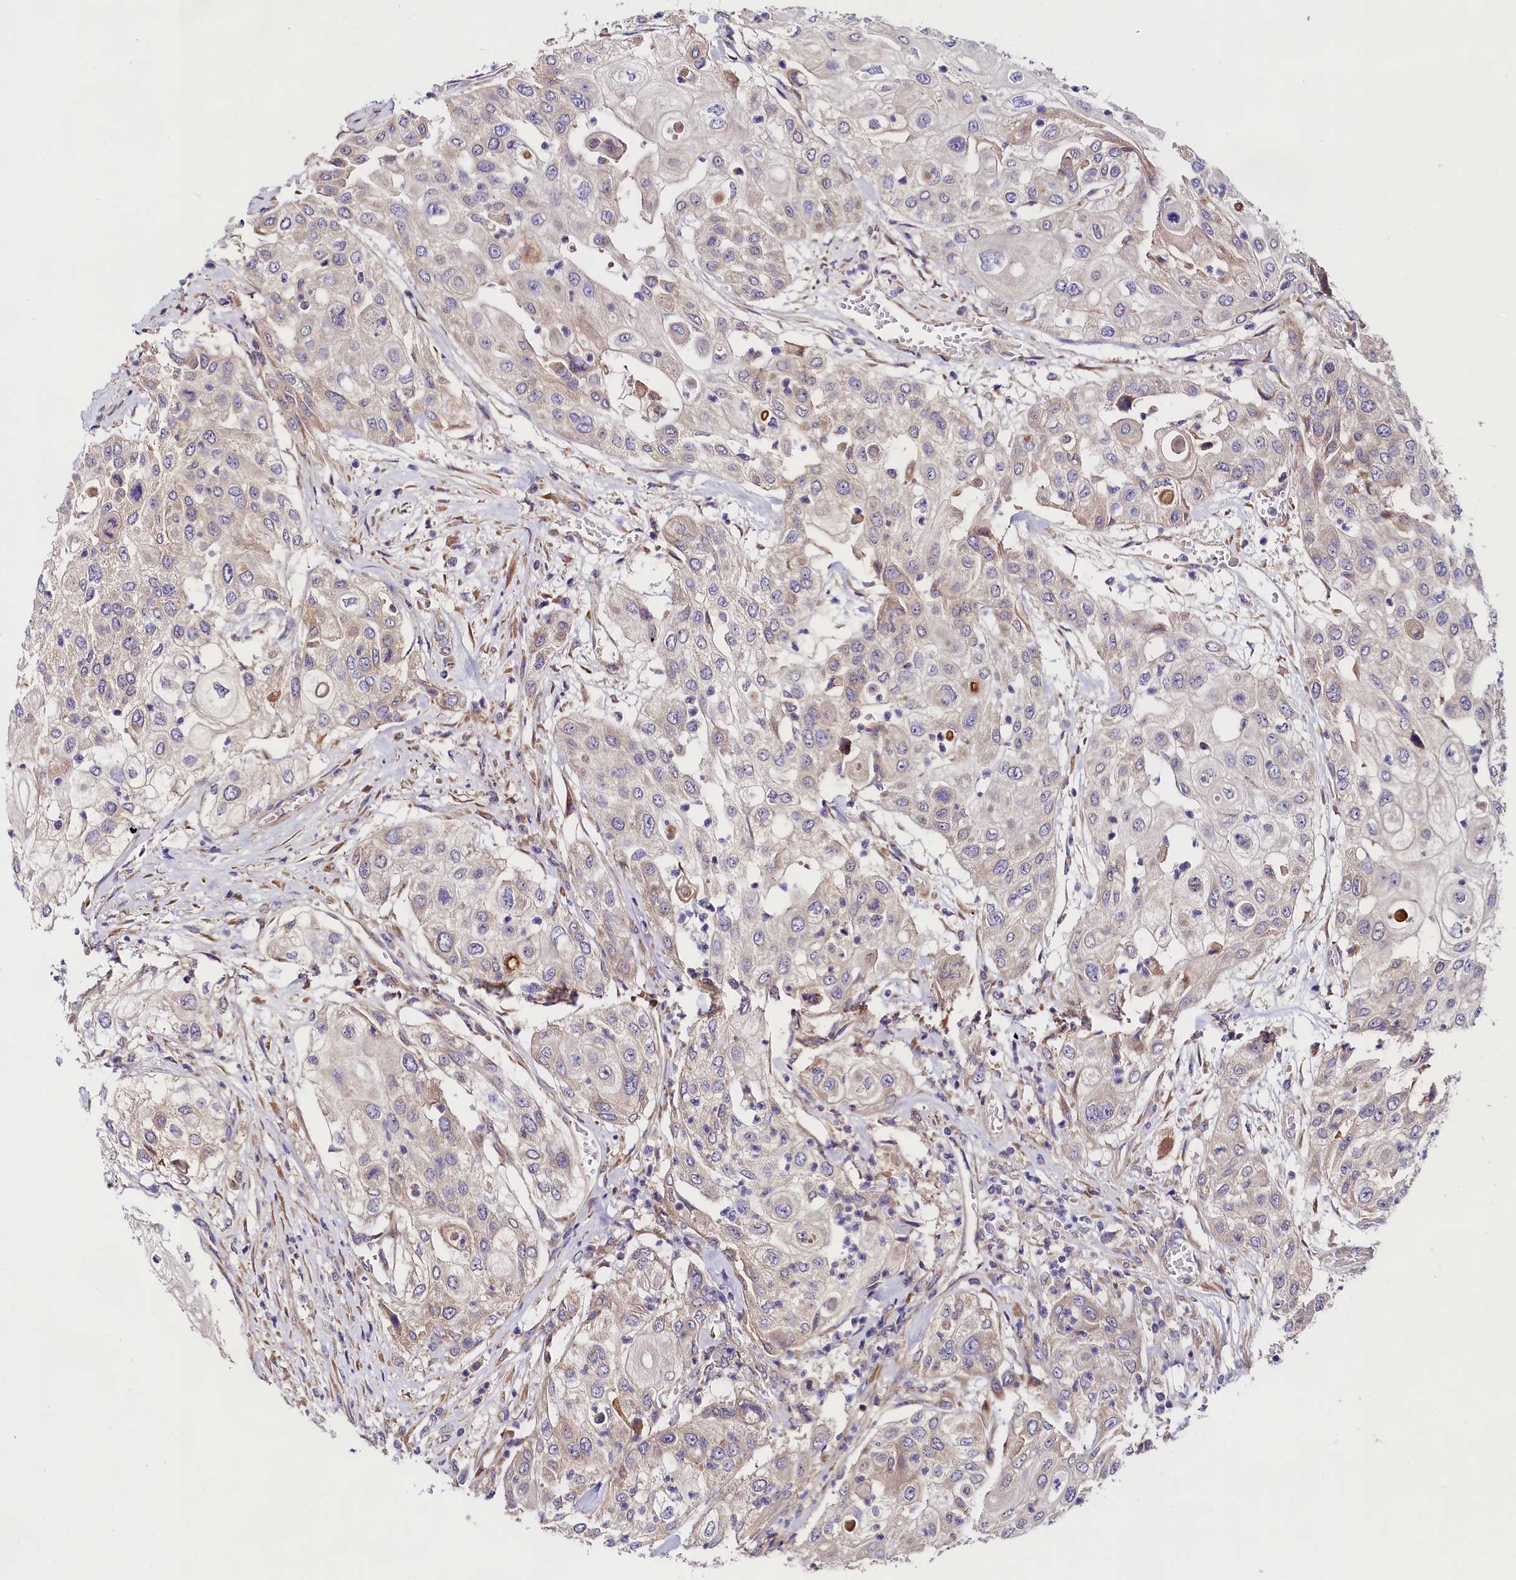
{"staining": {"intensity": "negative", "quantity": "none", "location": "none"}, "tissue": "urothelial cancer", "cell_type": "Tumor cells", "image_type": "cancer", "snomed": [{"axis": "morphology", "description": "Urothelial carcinoma, High grade"}, {"axis": "topography", "description": "Urinary bladder"}], "caption": "DAB immunohistochemical staining of human high-grade urothelial carcinoma exhibits no significant staining in tumor cells.", "gene": "SPG11", "patient": {"sex": "female", "age": 79}}